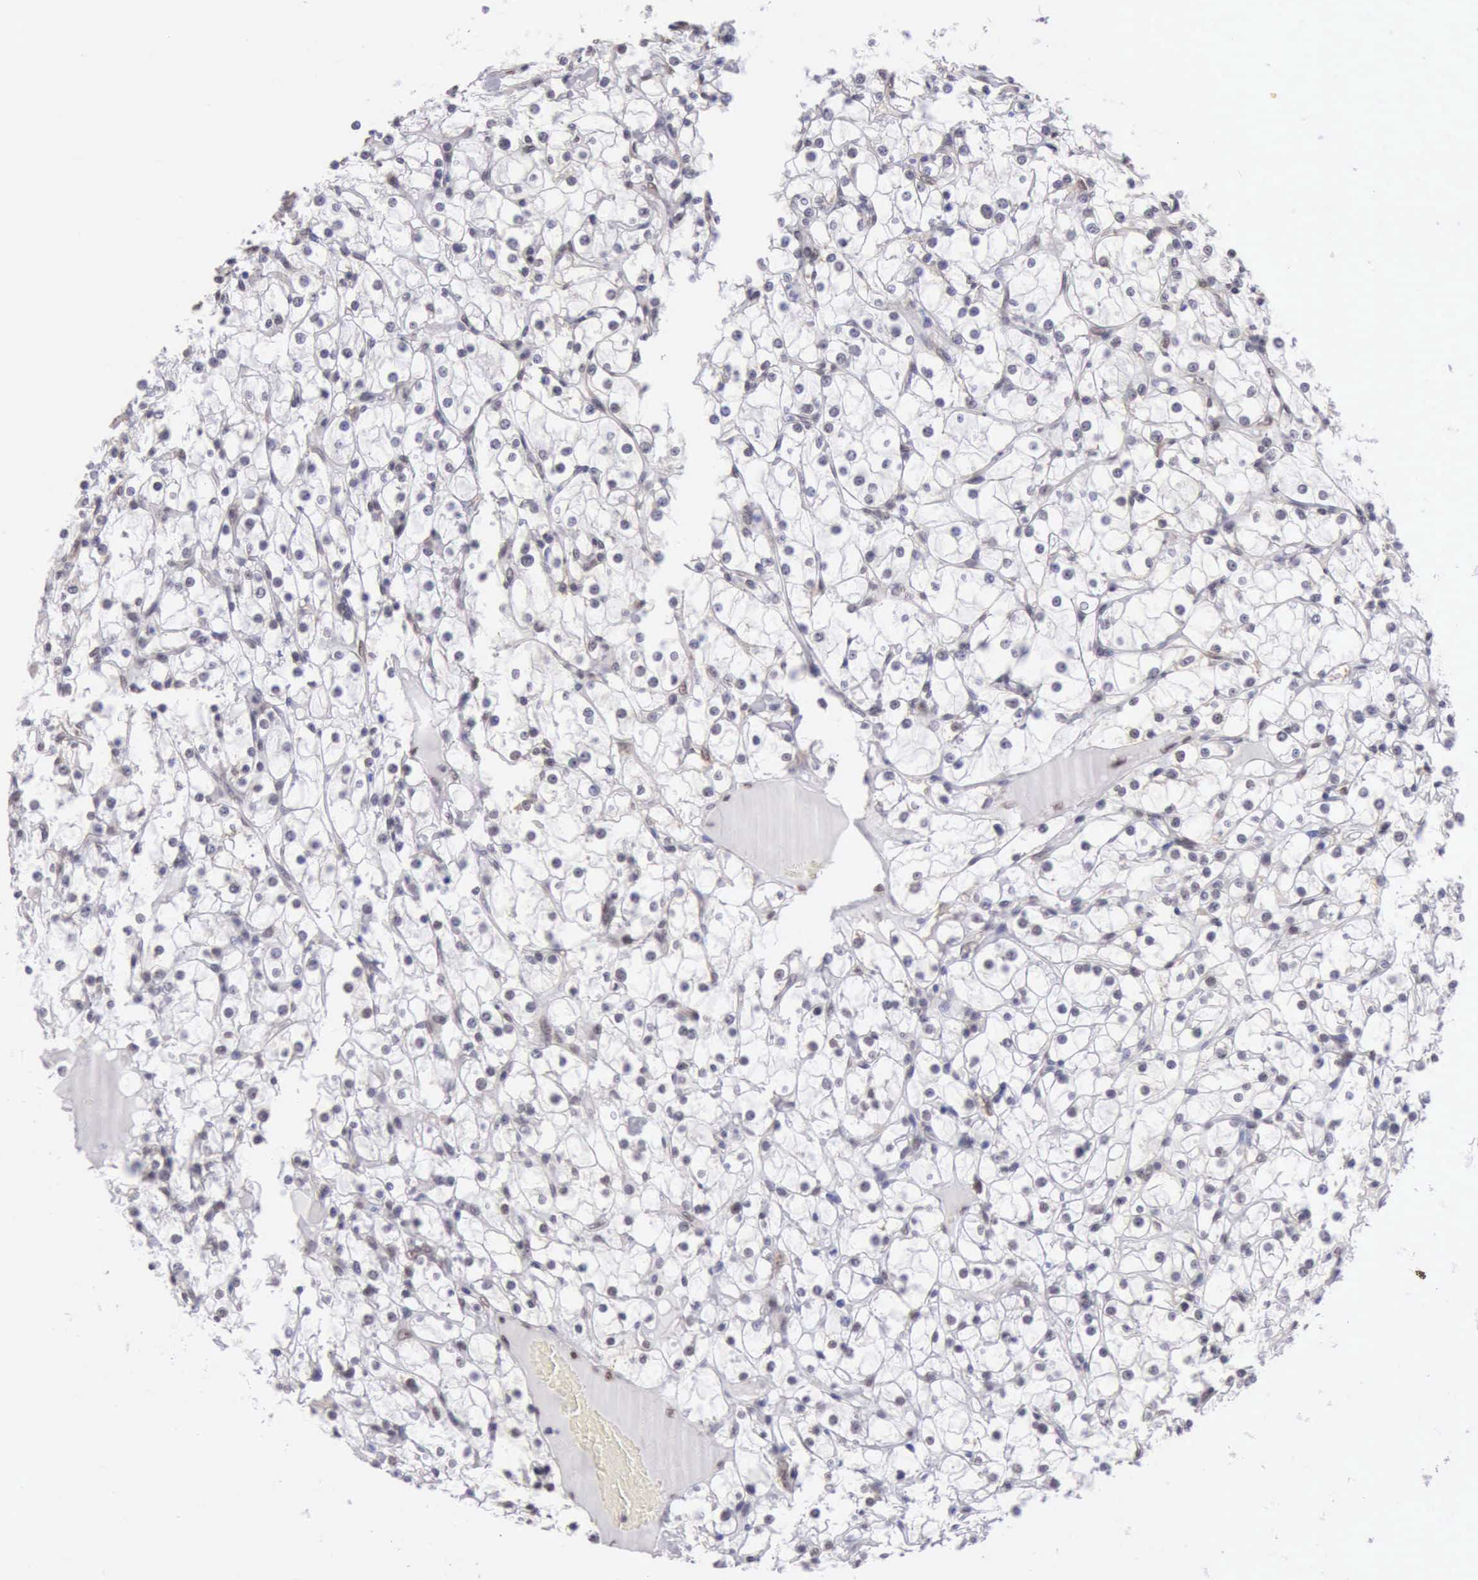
{"staining": {"intensity": "weak", "quantity": "<25%", "location": "nuclear"}, "tissue": "renal cancer", "cell_type": "Tumor cells", "image_type": "cancer", "snomed": [{"axis": "morphology", "description": "Adenocarcinoma, NOS"}, {"axis": "topography", "description": "Kidney"}], "caption": "A micrograph of renal adenocarcinoma stained for a protein demonstrates no brown staining in tumor cells.", "gene": "ERCC4", "patient": {"sex": "female", "age": 73}}